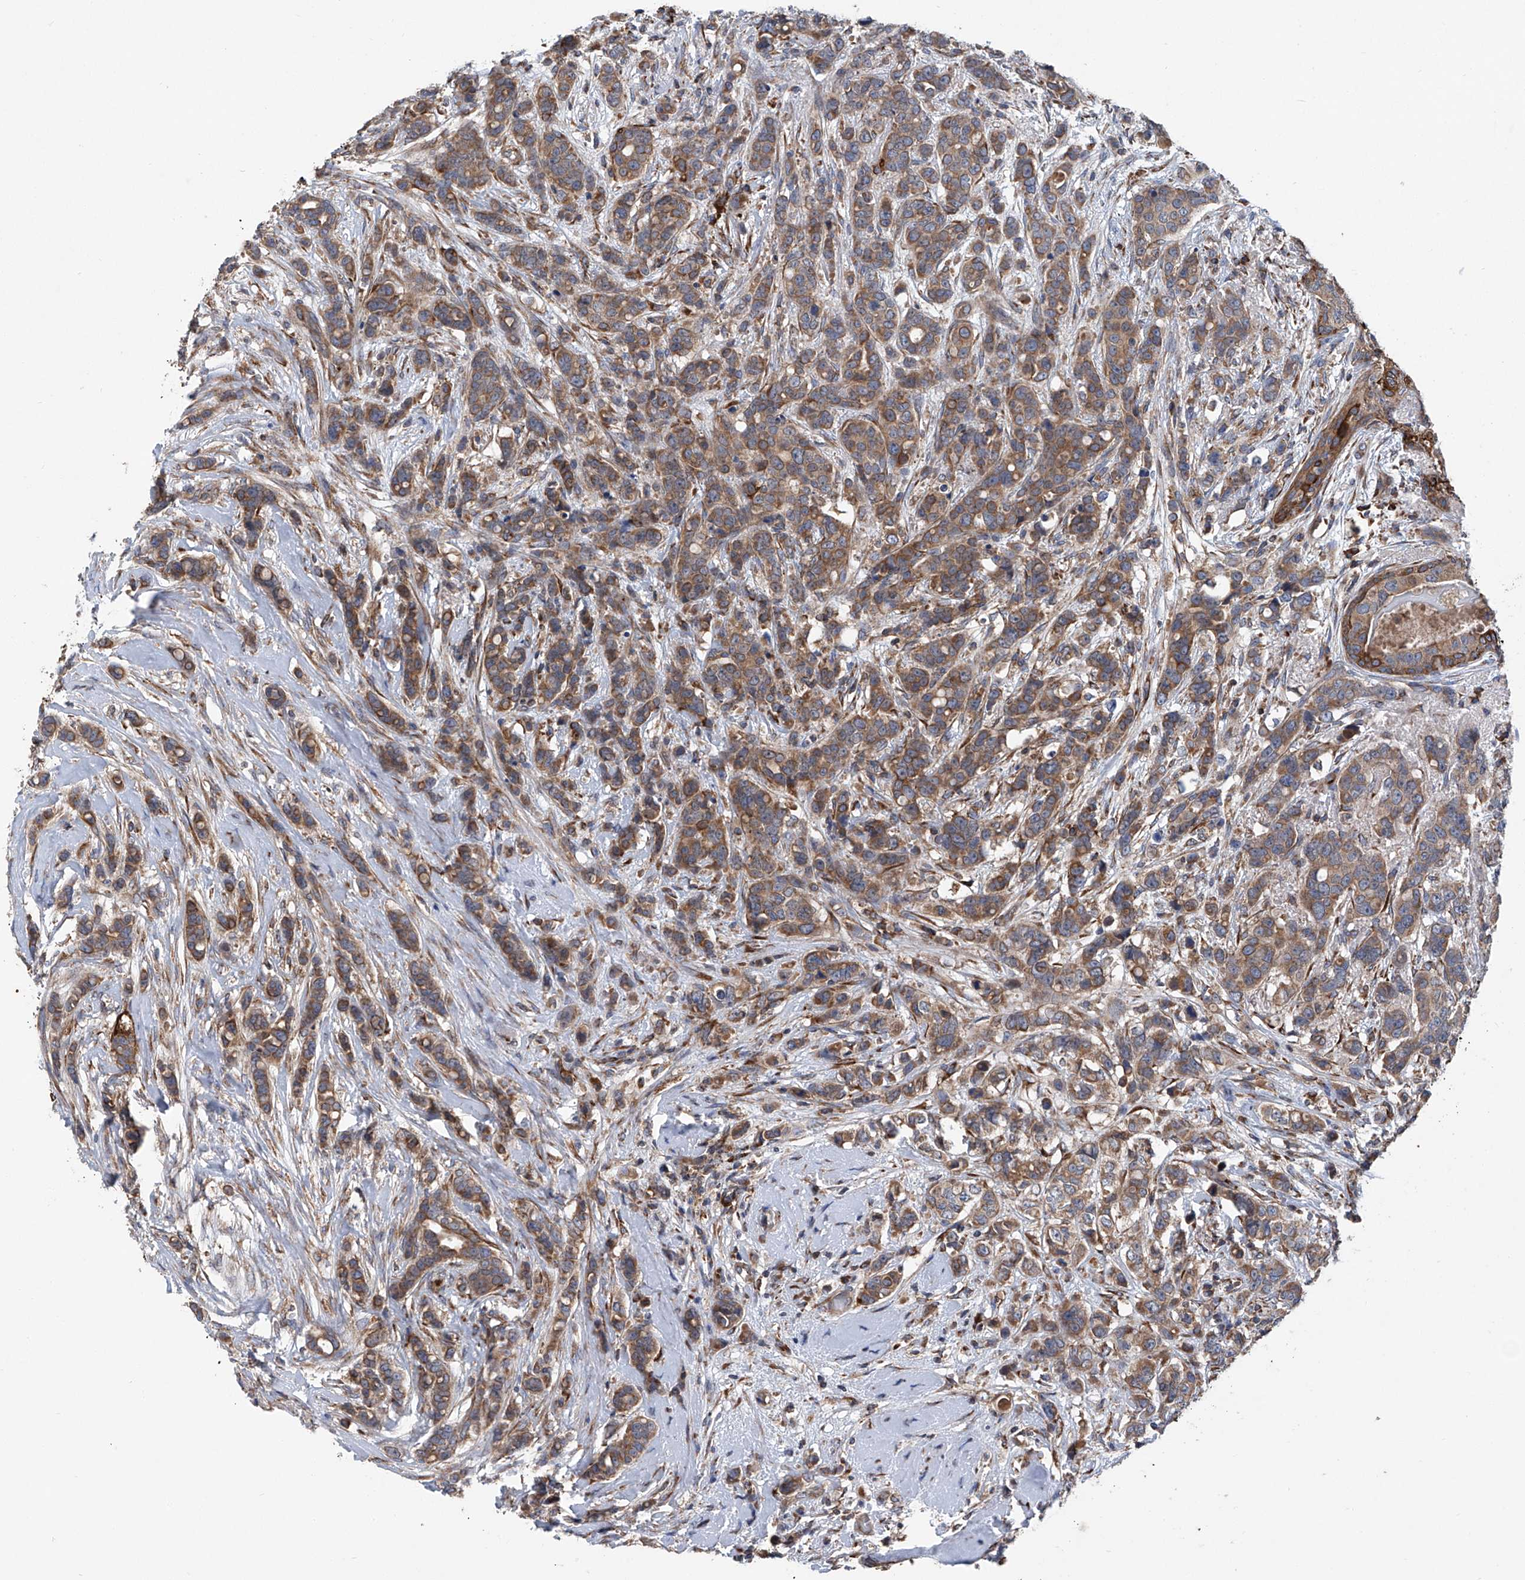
{"staining": {"intensity": "moderate", "quantity": ">75%", "location": "cytoplasmic/membranous"}, "tissue": "breast cancer", "cell_type": "Tumor cells", "image_type": "cancer", "snomed": [{"axis": "morphology", "description": "Lobular carcinoma"}, {"axis": "topography", "description": "Breast"}], "caption": "Tumor cells exhibit medium levels of moderate cytoplasmic/membranous staining in approximately >75% of cells in human breast lobular carcinoma. (brown staining indicates protein expression, while blue staining denotes nuclei).", "gene": "ASCC3", "patient": {"sex": "female", "age": 51}}